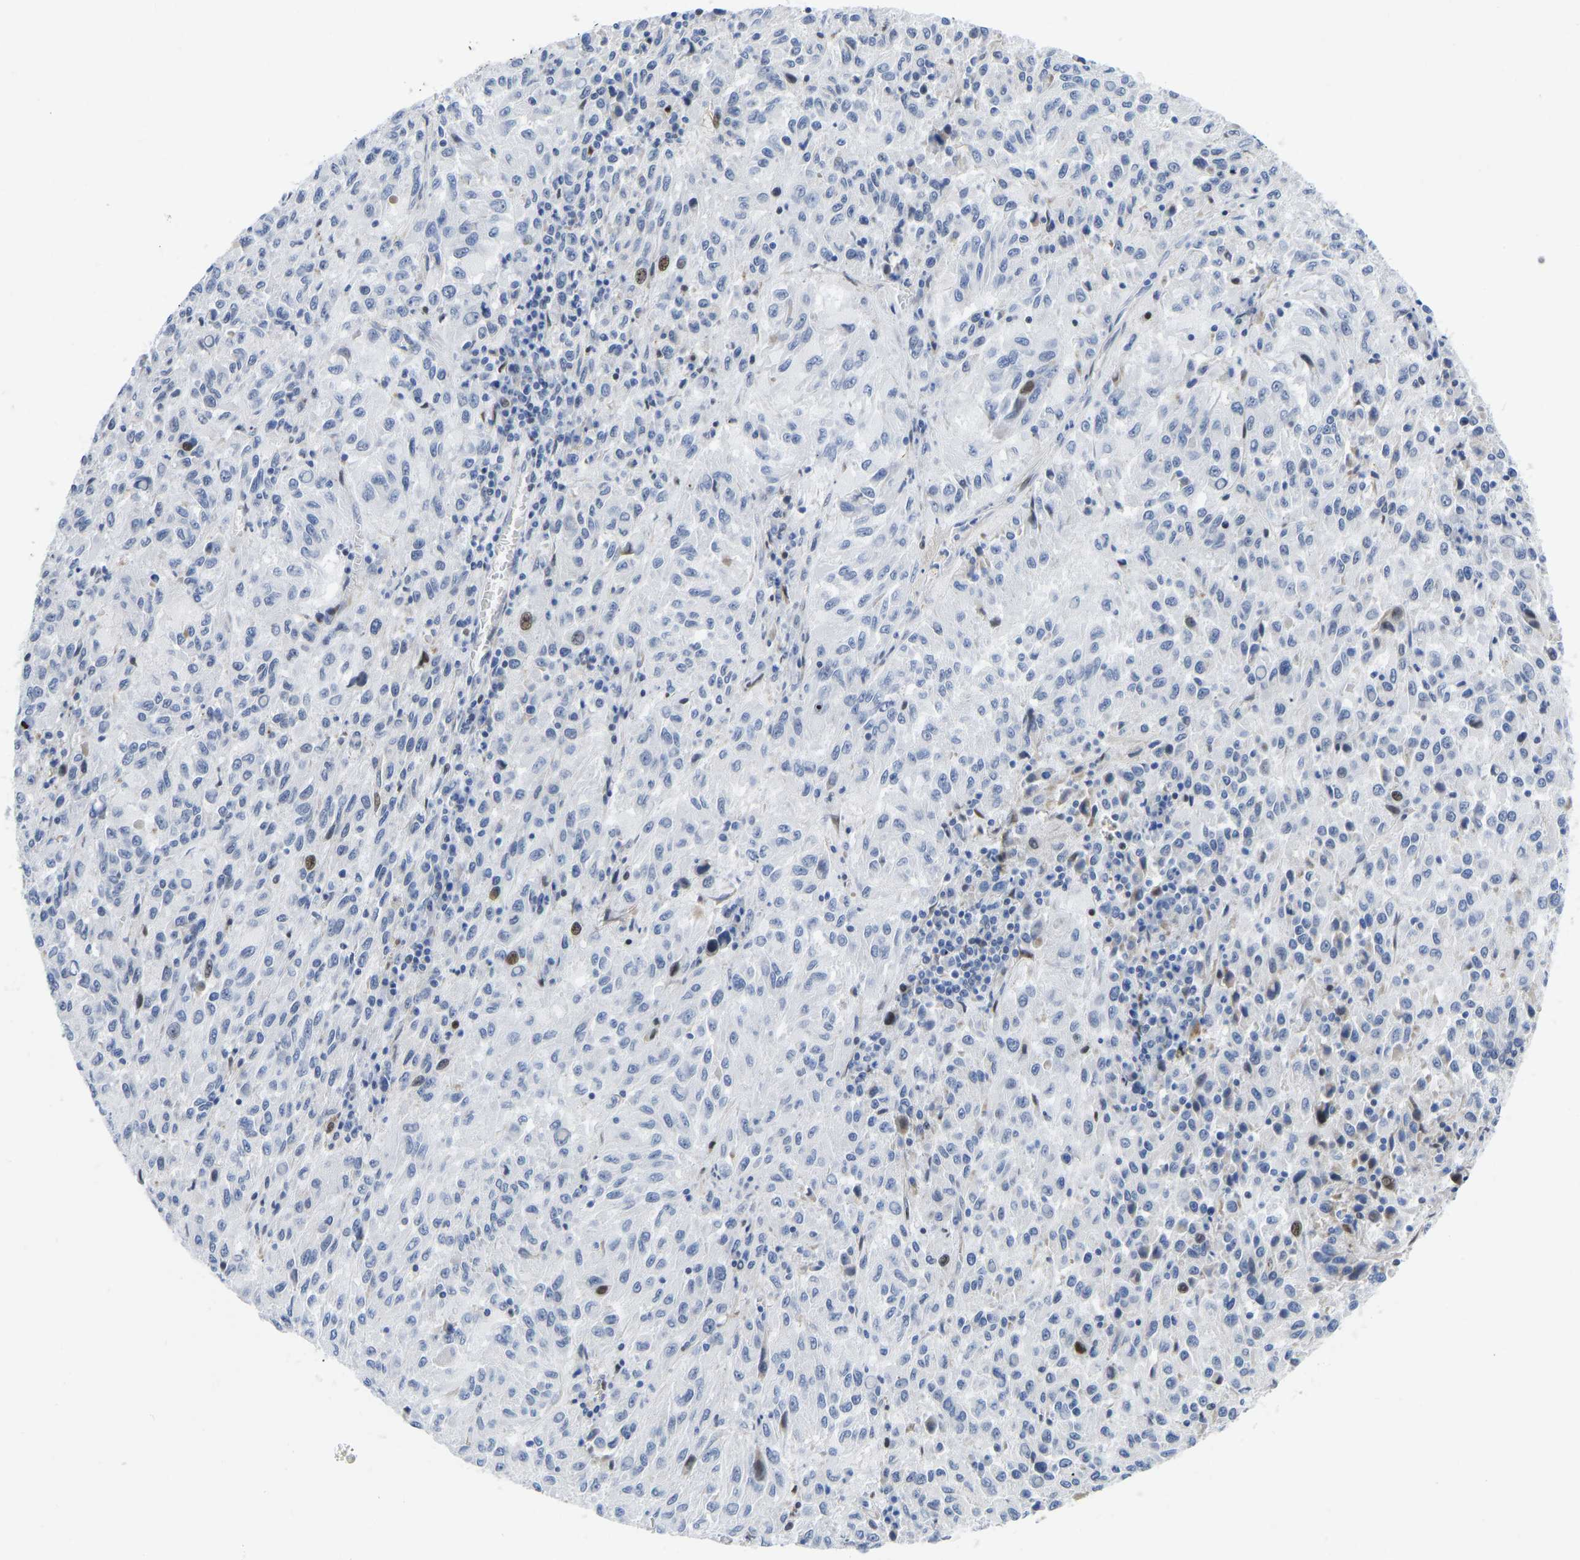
{"staining": {"intensity": "moderate", "quantity": "<25%", "location": "nuclear"}, "tissue": "melanoma", "cell_type": "Tumor cells", "image_type": "cancer", "snomed": [{"axis": "morphology", "description": "Malignant melanoma, Metastatic site"}, {"axis": "topography", "description": "Lung"}], "caption": "Immunohistochemistry (IHC) micrograph of neoplastic tissue: human malignant melanoma (metastatic site) stained using immunohistochemistry demonstrates low levels of moderate protein expression localized specifically in the nuclear of tumor cells, appearing as a nuclear brown color.", "gene": "HDAC5", "patient": {"sex": "male", "age": 64}}